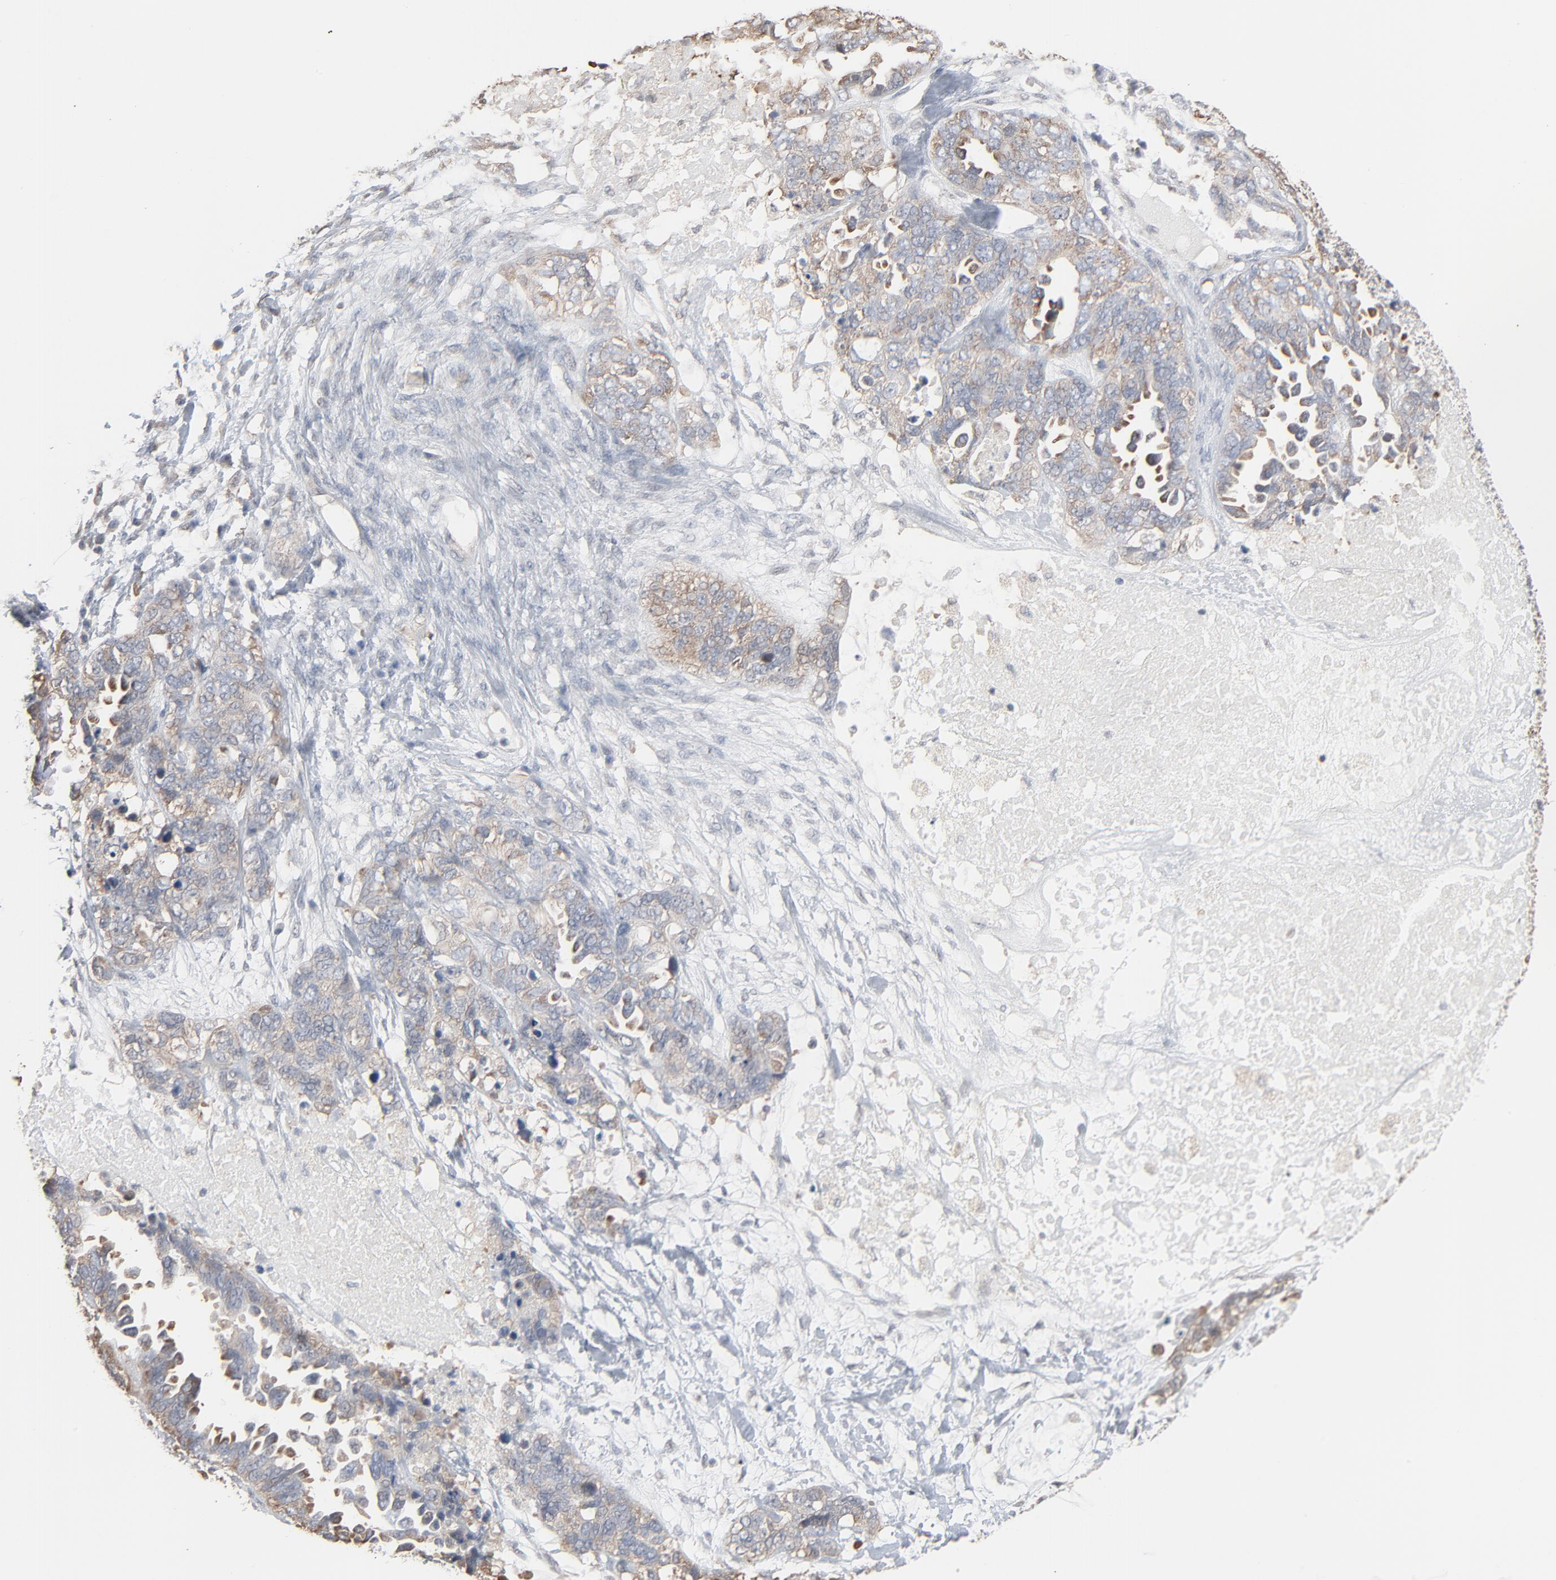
{"staining": {"intensity": "weak", "quantity": ">75%", "location": "cytoplasmic/membranous"}, "tissue": "ovarian cancer", "cell_type": "Tumor cells", "image_type": "cancer", "snomed": [{"axis": "morphology", "description": "Cystadenocarcinoma, serous, NOS"}, {"axis": "topography", "description": "Ovary"}], "caption": "Ovarian cancer (serous cystadenocarcinoma) stained with a protein marker reveals weak staining in tumor cells.", "gene": "CCT5", "patient": {"sex": "female", "age": 82}}